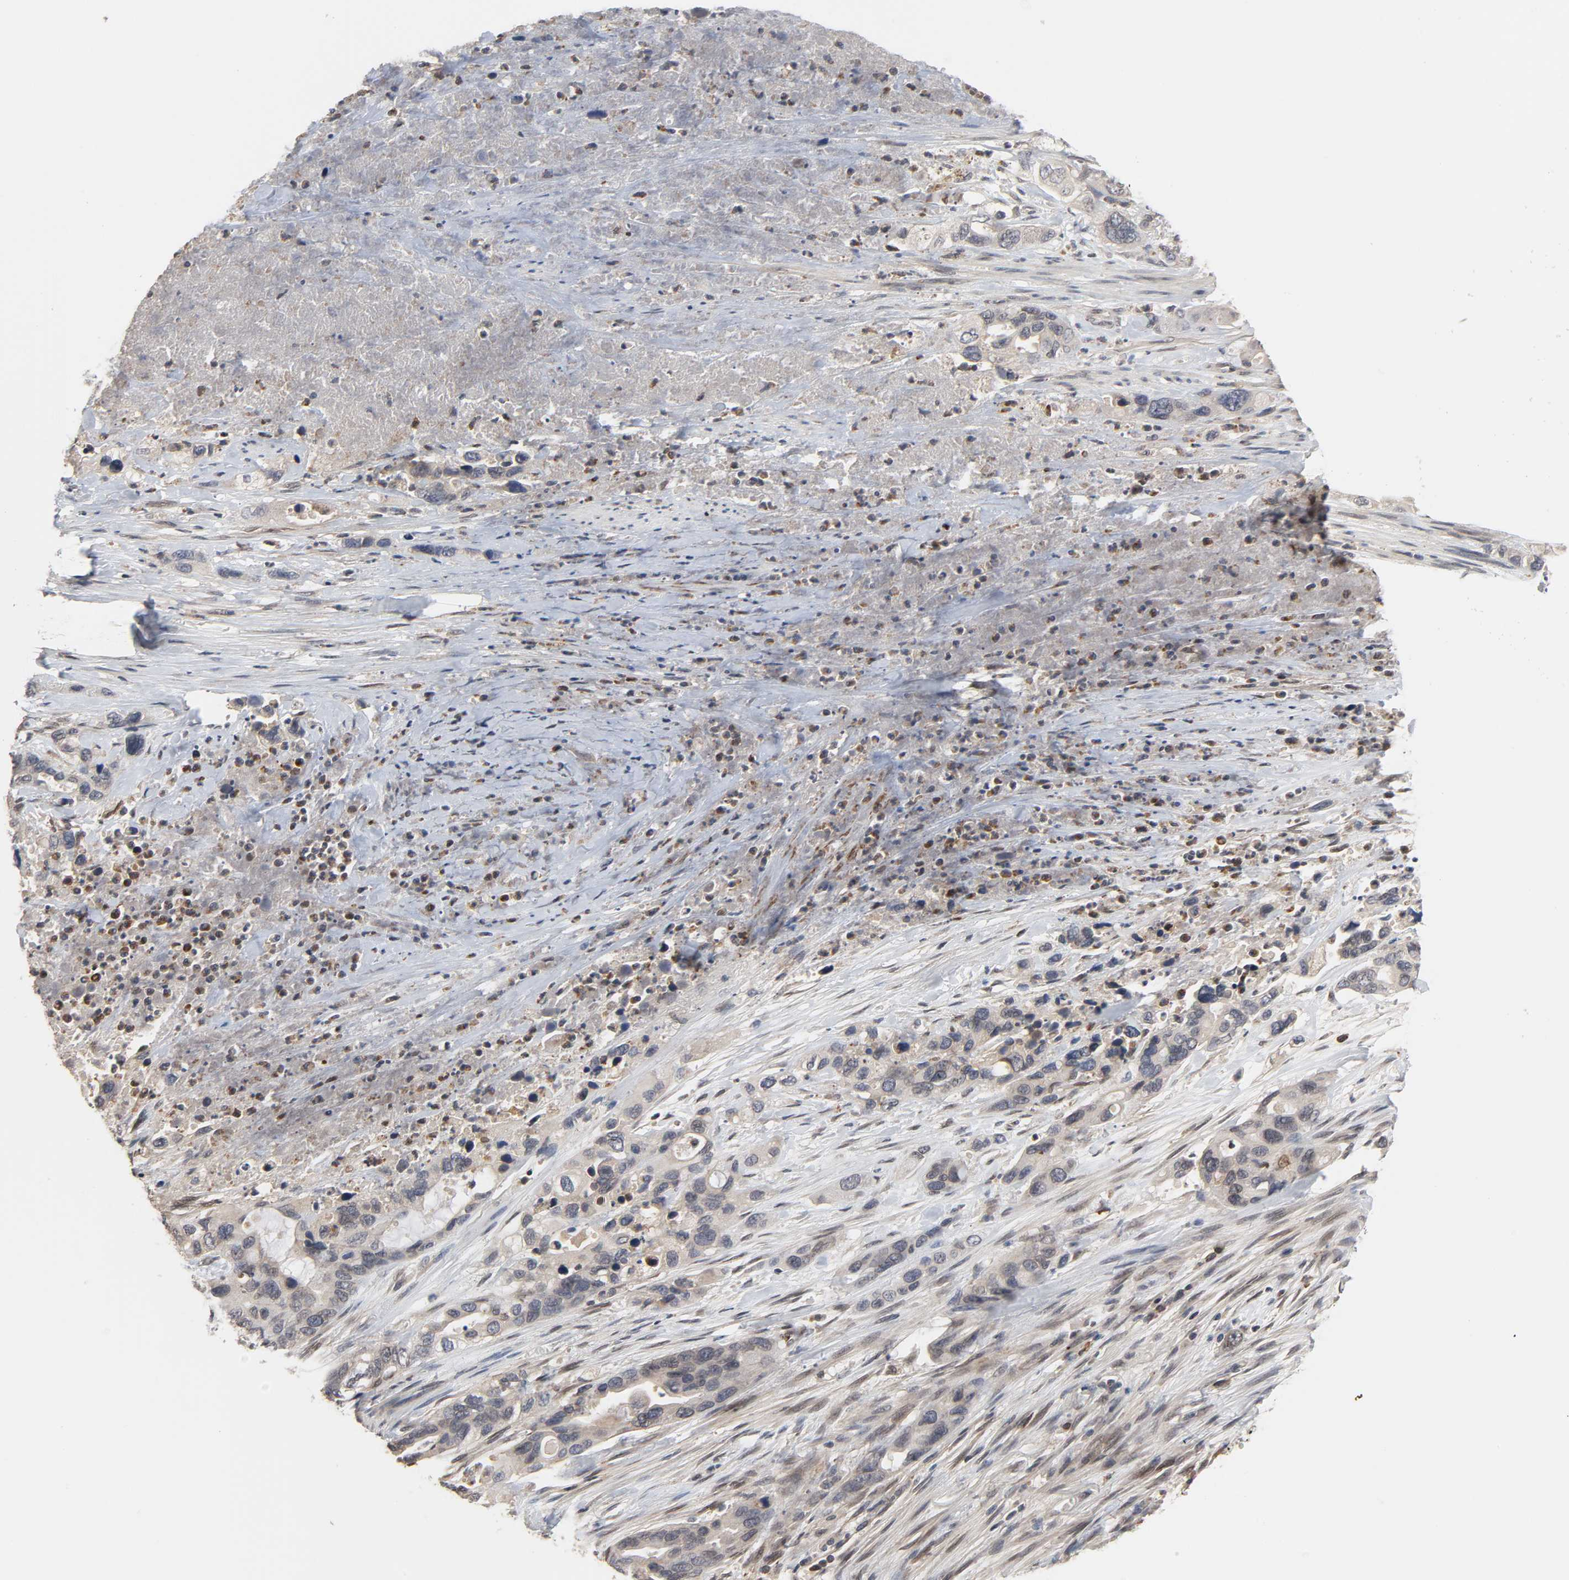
{"staining": {"intensity": "weak", "quantity": ">75%", "location": "cytoplasmic/membranous"}, "tissue": "pancreatic cancer", "cell_type": "Tumor cells", "image_type": "cancer", "snomed": [{"axis": "morphology", "description": "Adenocarcinoma, NOS"}, {"axis": "topography", "description": "Pancreas"}], "caption": "Protein staining exhibits weak cytoplasmic/membranous staining in about >75% of tumor cells in pancreatic cancer.", "gene": "CCDC175", "patient": {"sex": "female", "age": 71}}